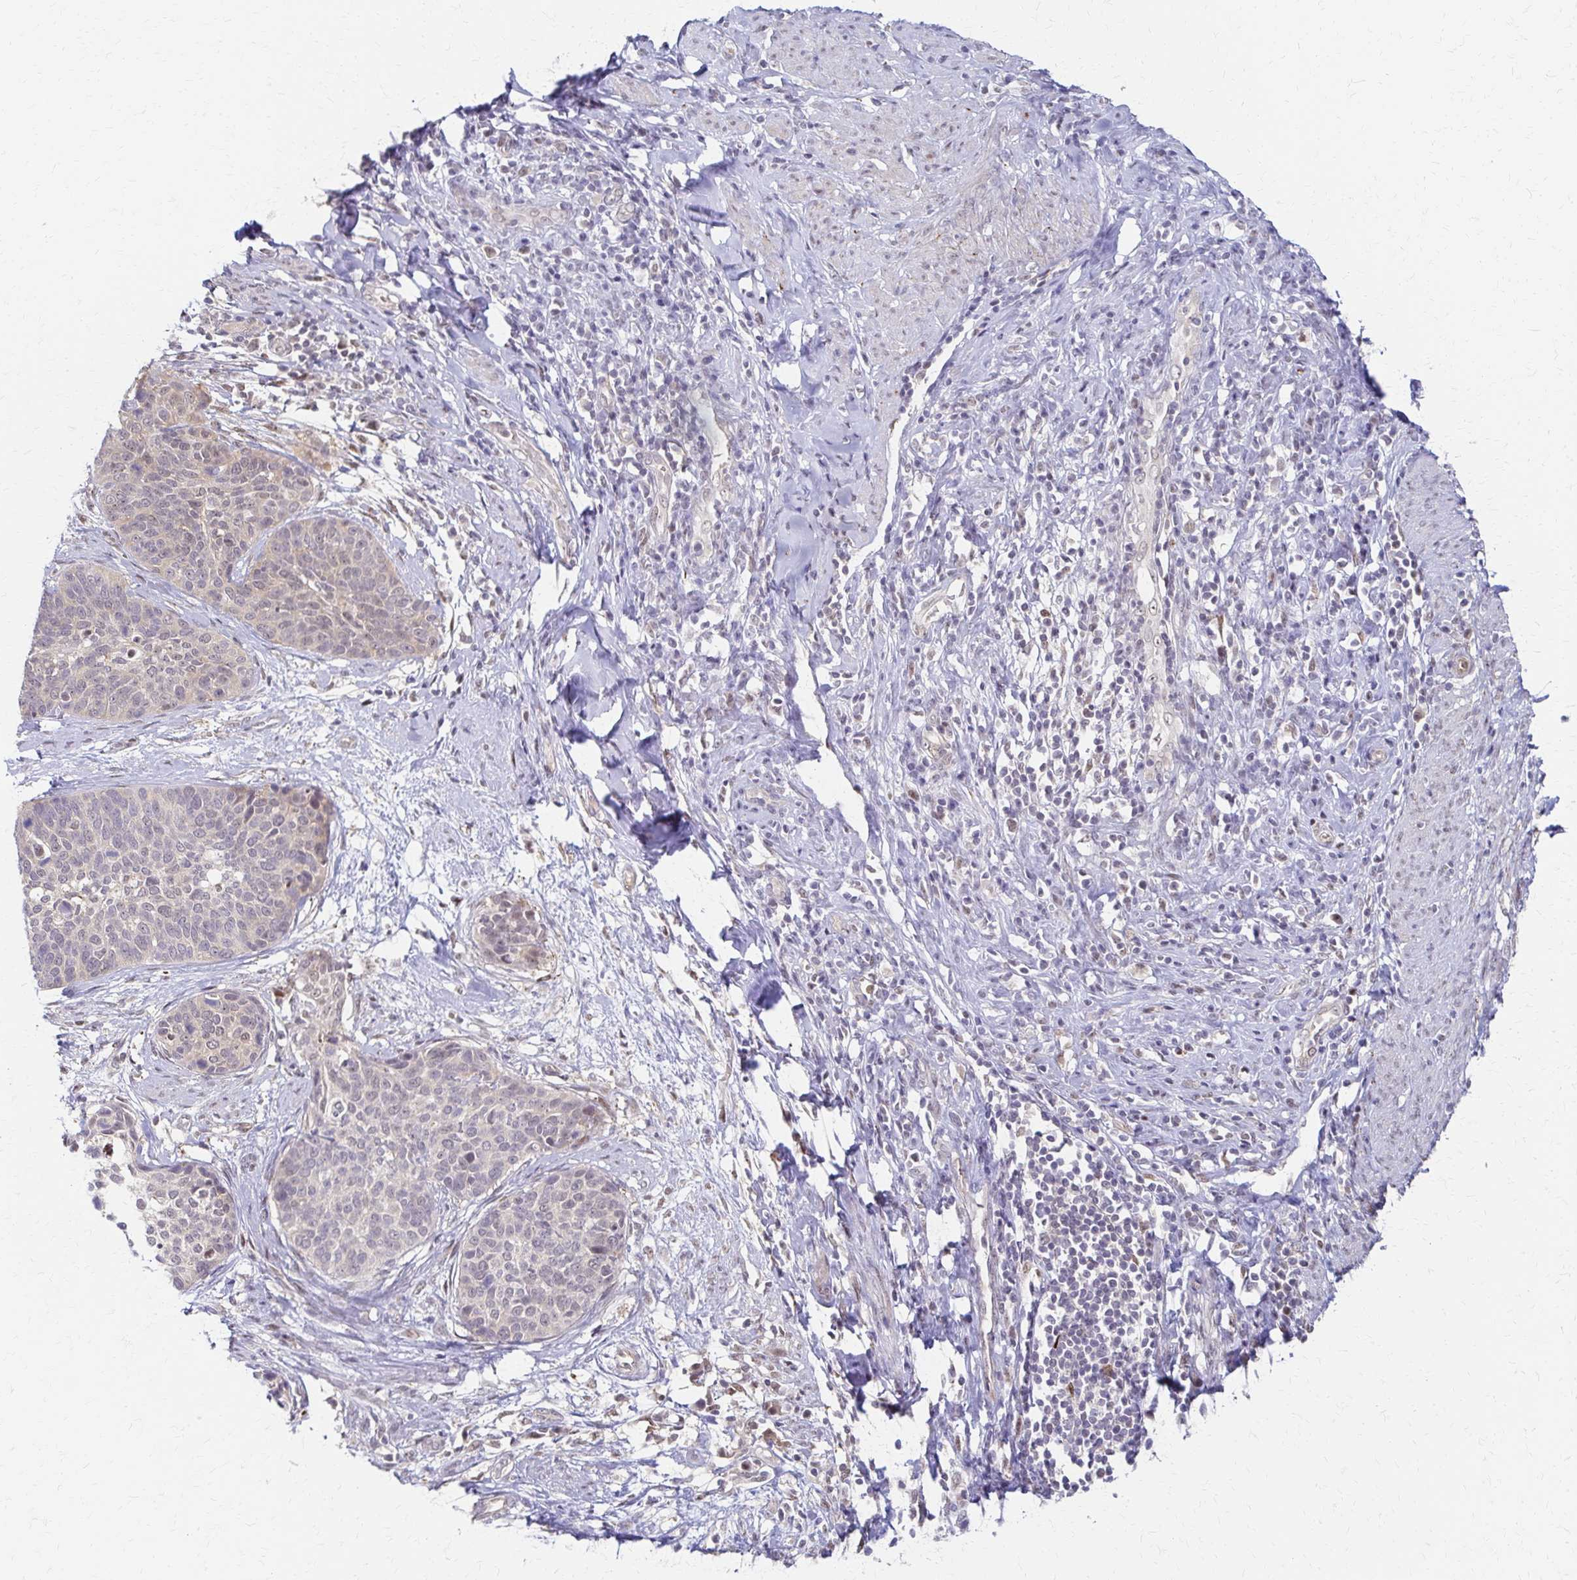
{"staining": {"intensity": "weak", "quantity": "<25%", "location": "nuclear"}, "tissue": "cervical cancer", "cell_type": "Tumor cells", "image_type": "cancer", "snomed": [{"axis": "morphology", "description": "Squamous cell carcinoma, NOS"}, {"axis": "topography", "description": "Cervix"}], "caption": "The image demonstrates no staining of tumor cells in cervical cancer.", "gene": "PSMD7", "patient": {"sex": "female", "age": 69}}